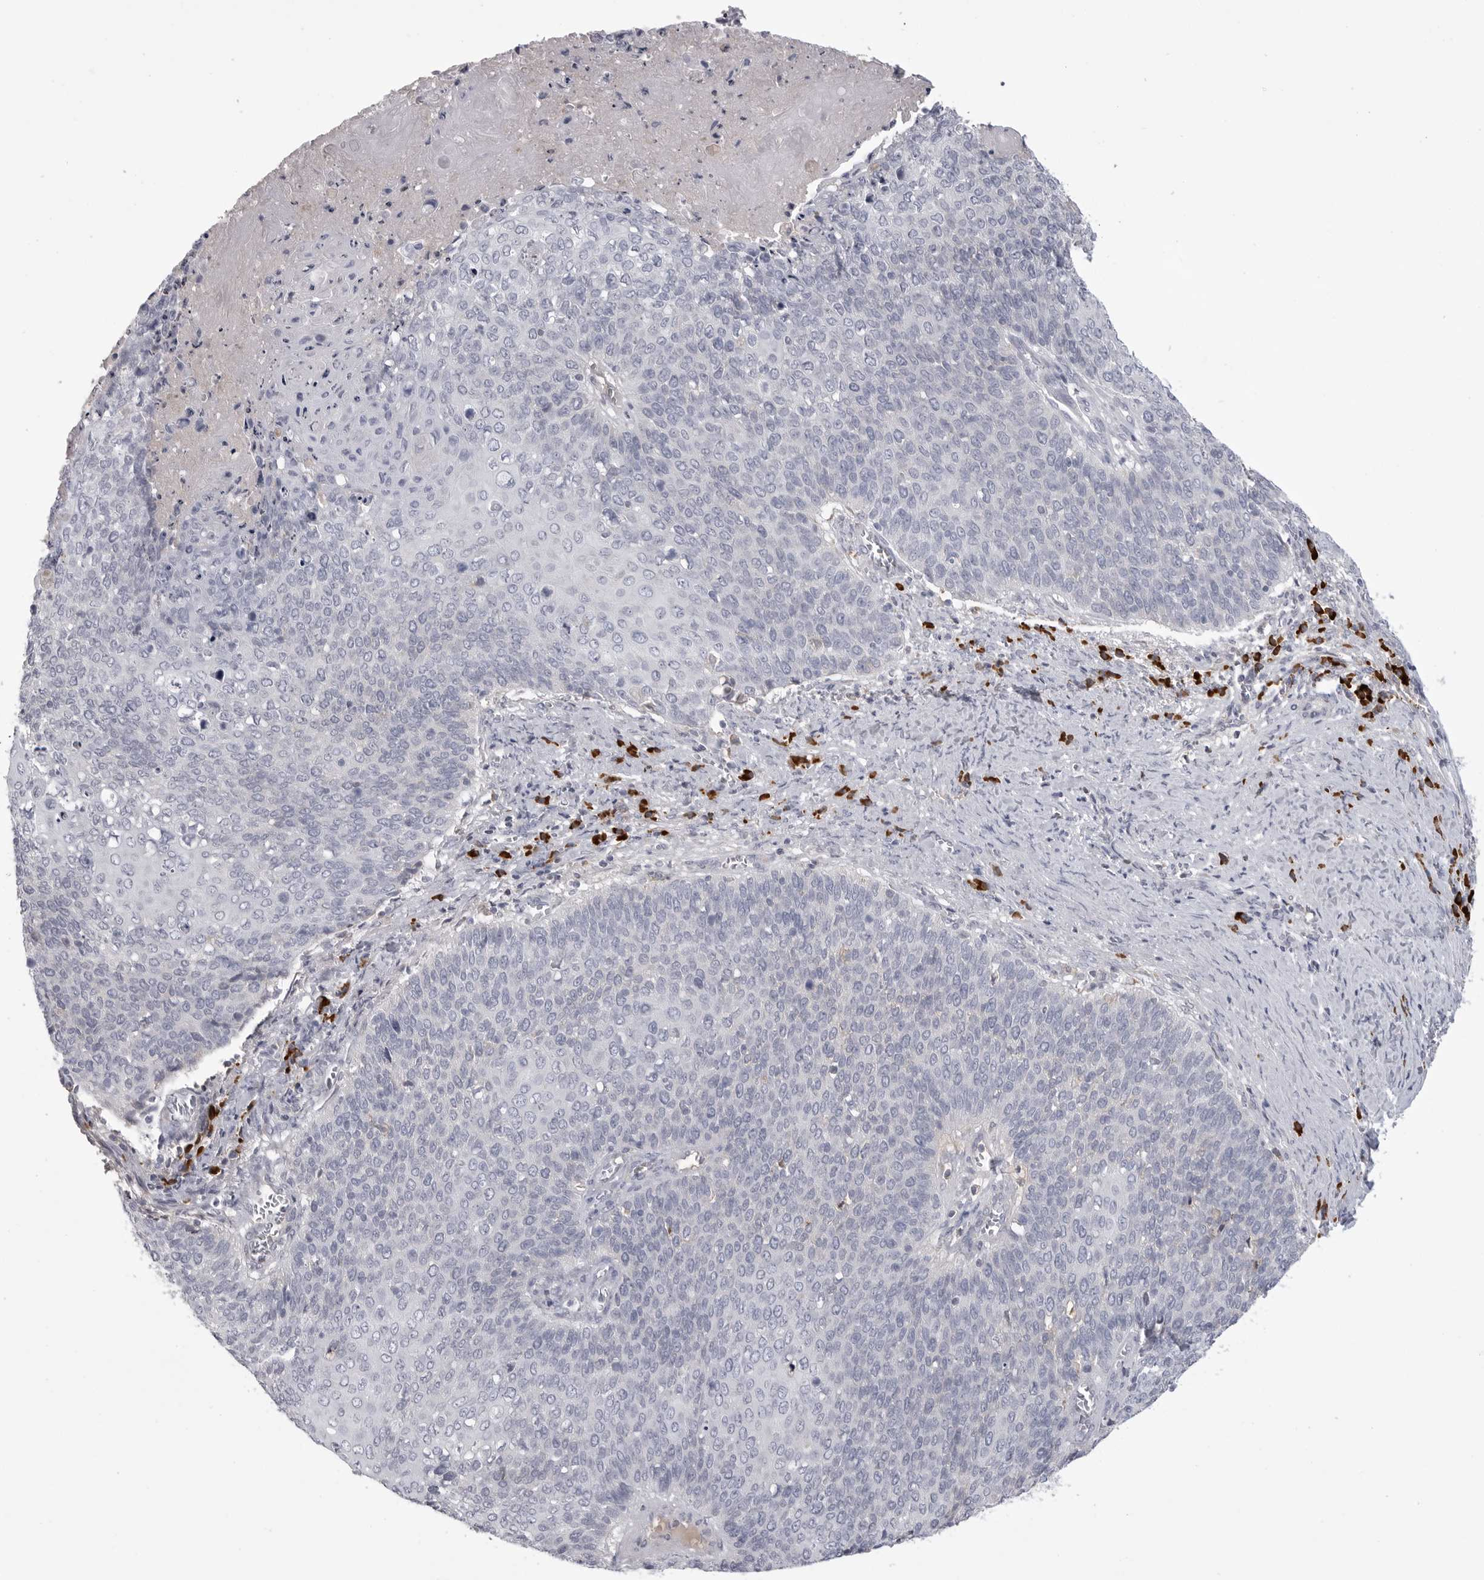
{"staining": {"intensity": "negative", "quantity": "none", "location": "none"}, "tissue": "cervical cancer", "cell_type": "Tumor cells", "image_type": "cancer", "snomed": [{"axis": "morphology", "description": "Squamous cell carcinoma, NOS"}, {"axis": "topography", "description": "Cervix"}], "caption": "There is no significant staining in tumor cells of cervical cancer (squamous cell carcinoma).", "gene": "FKBP2", "patient": {"sex": "female", "age": 39}}